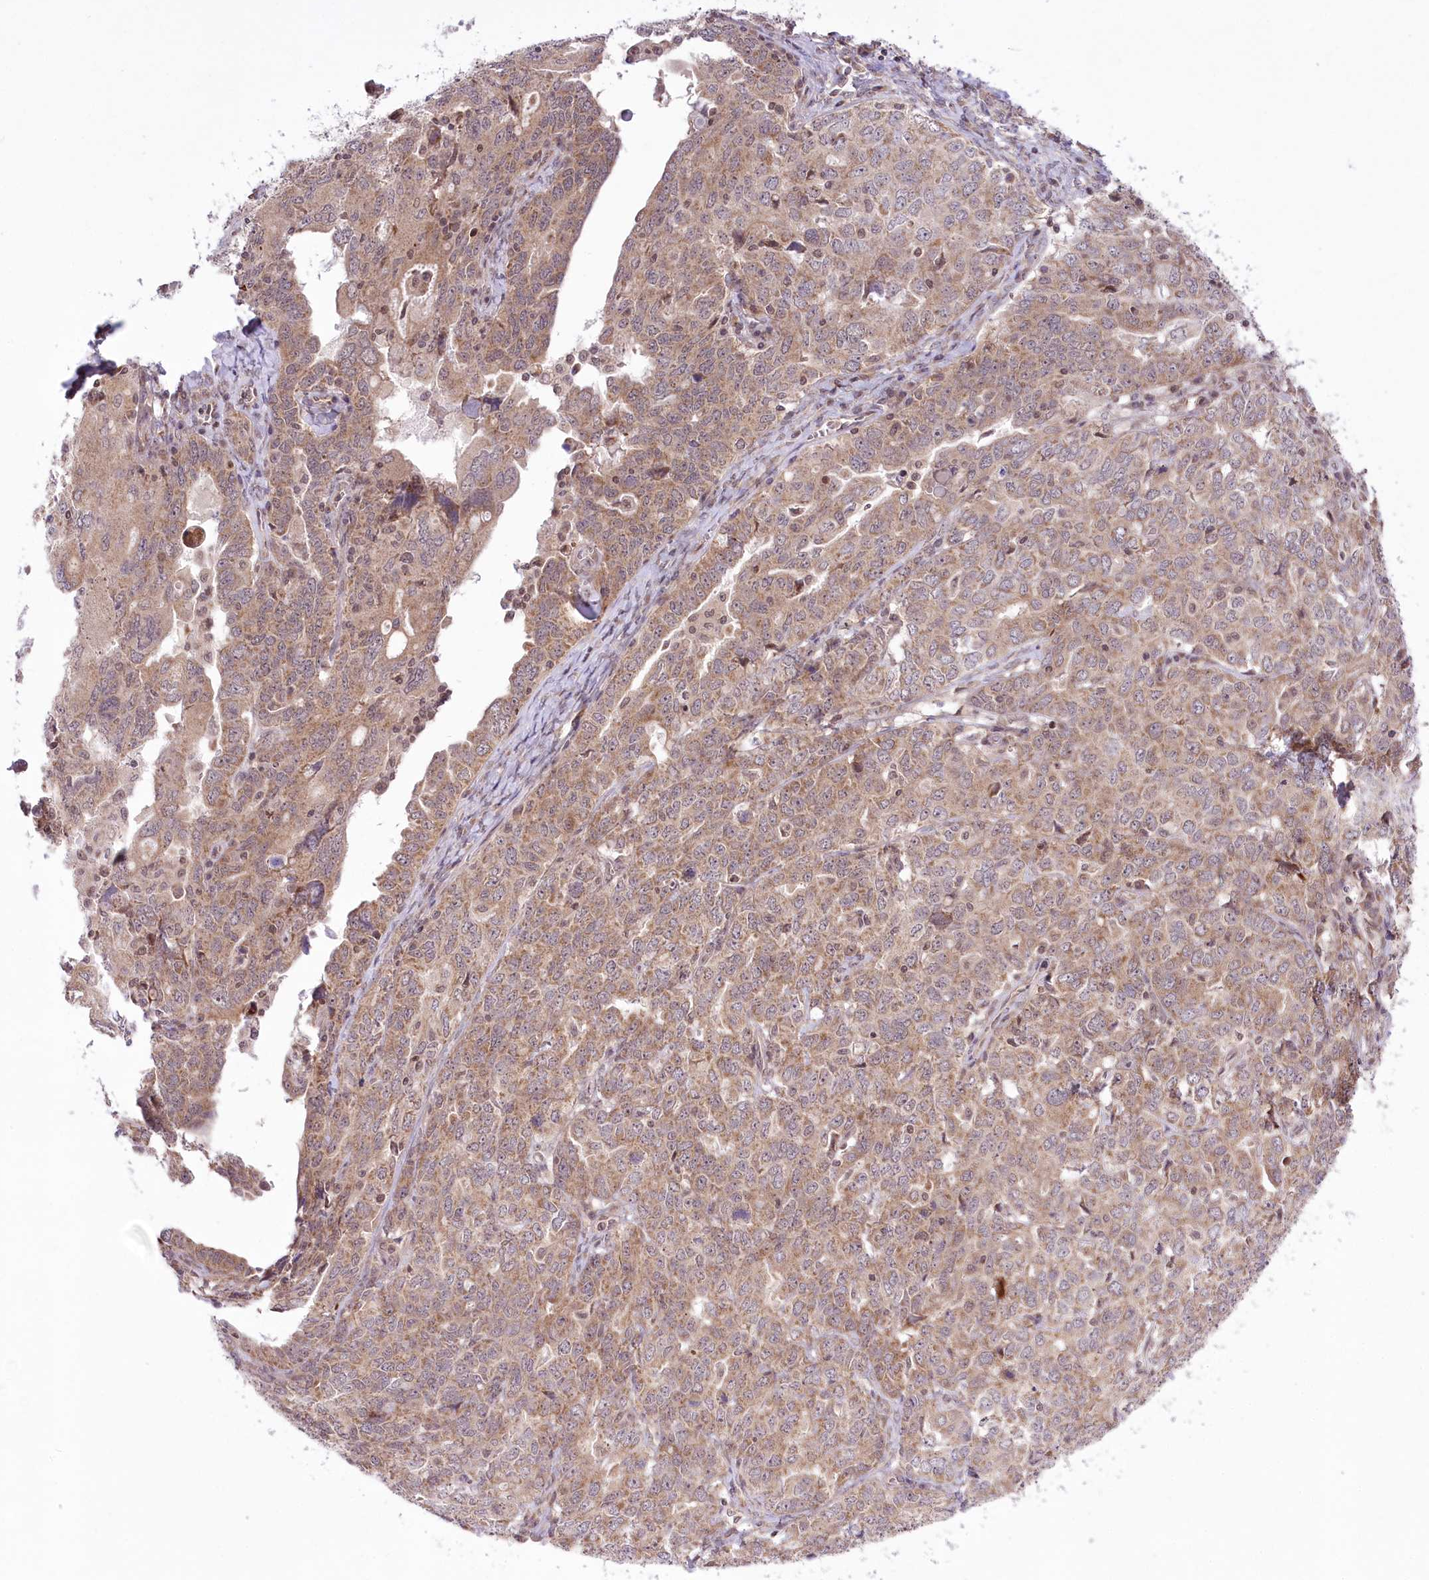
{"staining": {"intensity": "weak", "quantity": ">75%", "location": "cytoplasmic/membranous"}, "tissue": "ovarian cancer", "cell_type": "Tumor cells", "image_type": "cancer", "snomed": [{"axis": "morphology", "description": "Carcinoma, endometroid"}, {"axis": "topography", "description": "Ovary"}], "caption": "IHC (DAB (3,3'-diaminobenzidine)) staining of human endometroid carcinoma (ovarian) exhibits weak cytoplasmic/membranous protein positivity in approximately >75% of tumor cells. The staining was performed using DAB to visualize the protein expression in brown, while the nuclei were stained in blue with hematoxylin (Magnification: 20x).", "gene": "ZMAT2", "patient": {"sex": "female", "age": 62}}